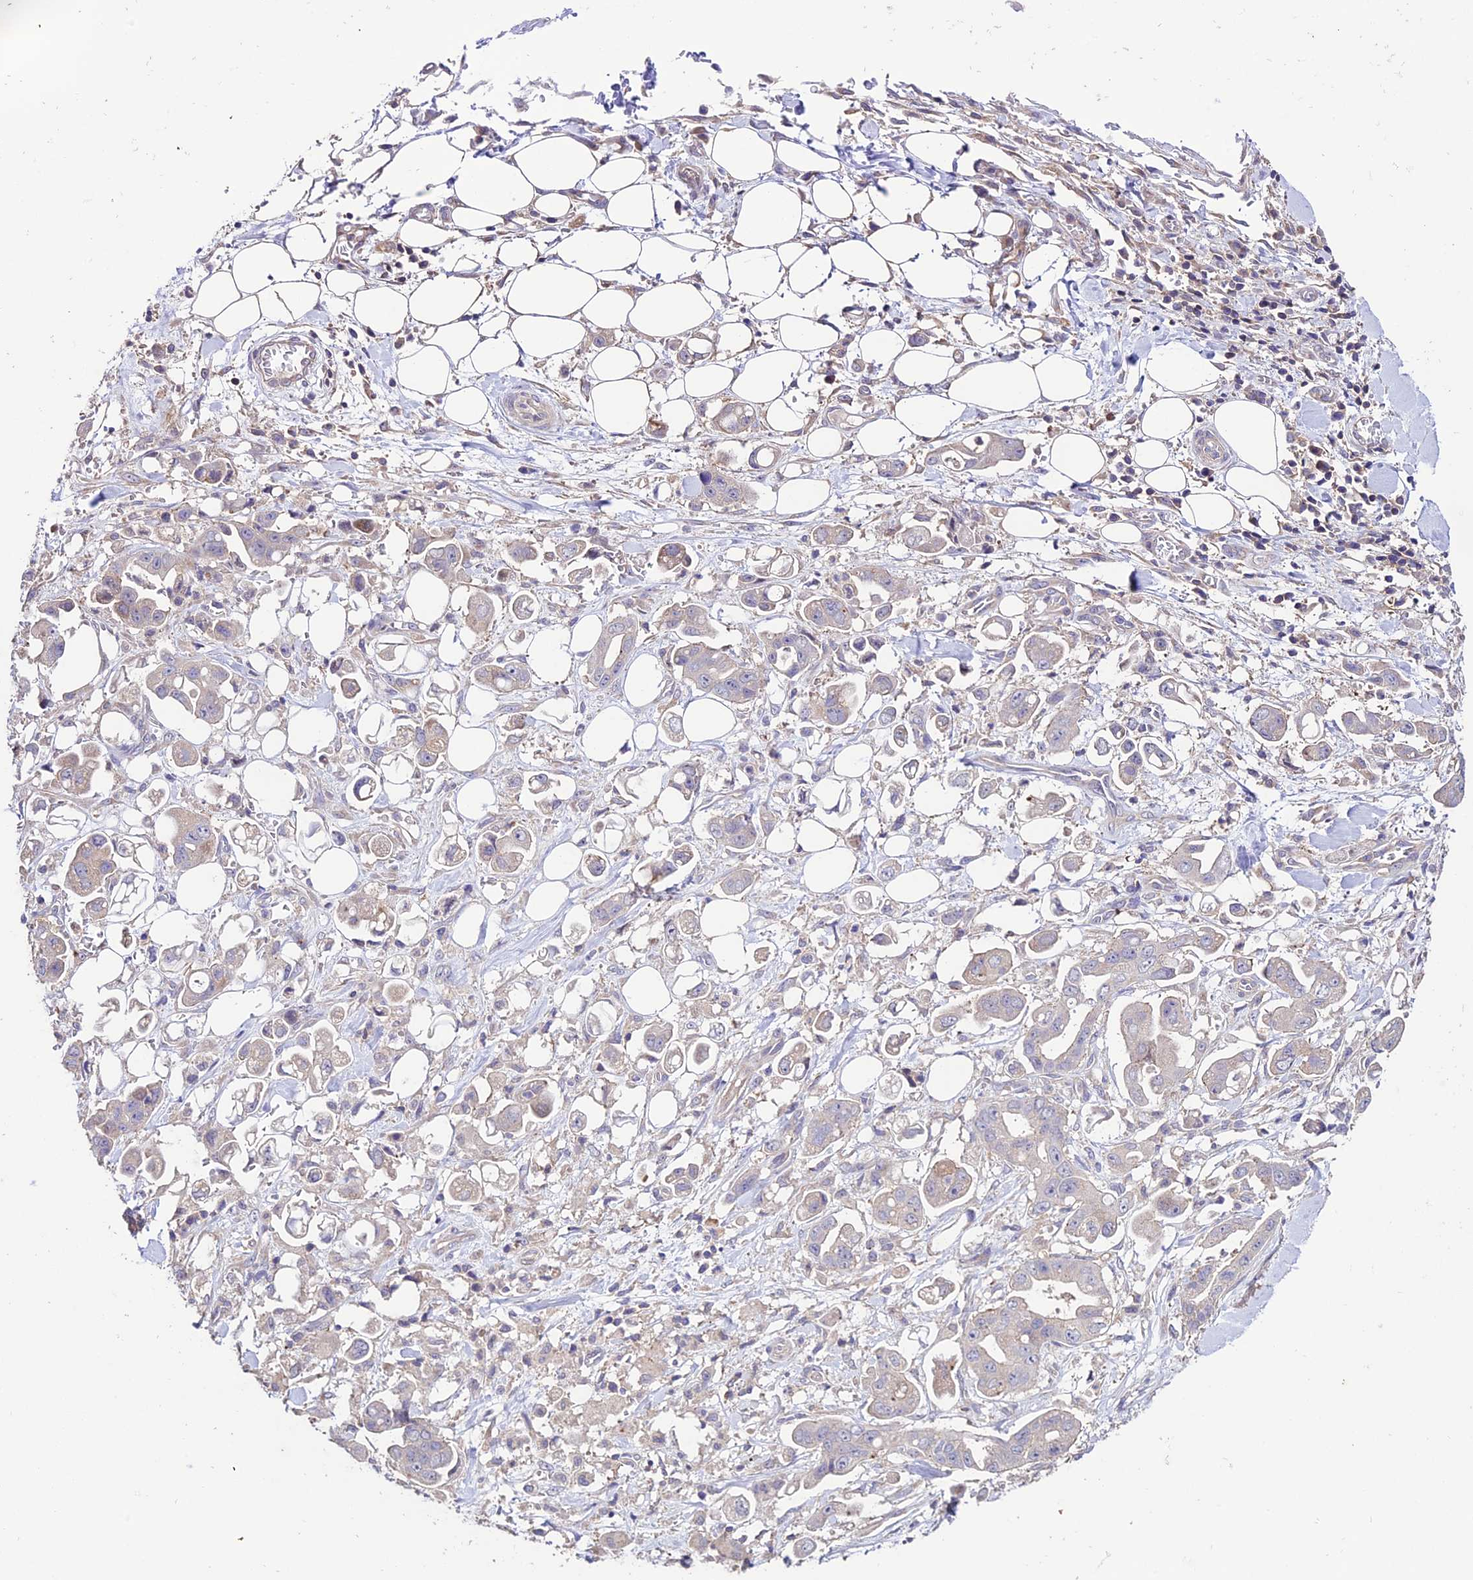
{"staining": {"intensity": "negative", "quantity": "none", "location": "none"}, "tissue": "stomach cancer", "cell_type": "Tumor cells", "image_type": "cancer", "snomed": [{"axis": "morphology", "description": "Adenocarcinoma, NOS"}, {"axis": "topography", "description": "Stomach"}], "caption": "DAB immunohistochemical staining of human stomach cancer (adenocarcinoma) exhibits no significant expression in tumor cells. The staining was performed using DAB (3,3'-diaminobenzidine) to visualize the protein expression in brown, while the nuclei were stained in blue with hematoxylin (Magnification: 20x).", "gene": "BRME1", "patient": {"sex": "male", "age": 62}}